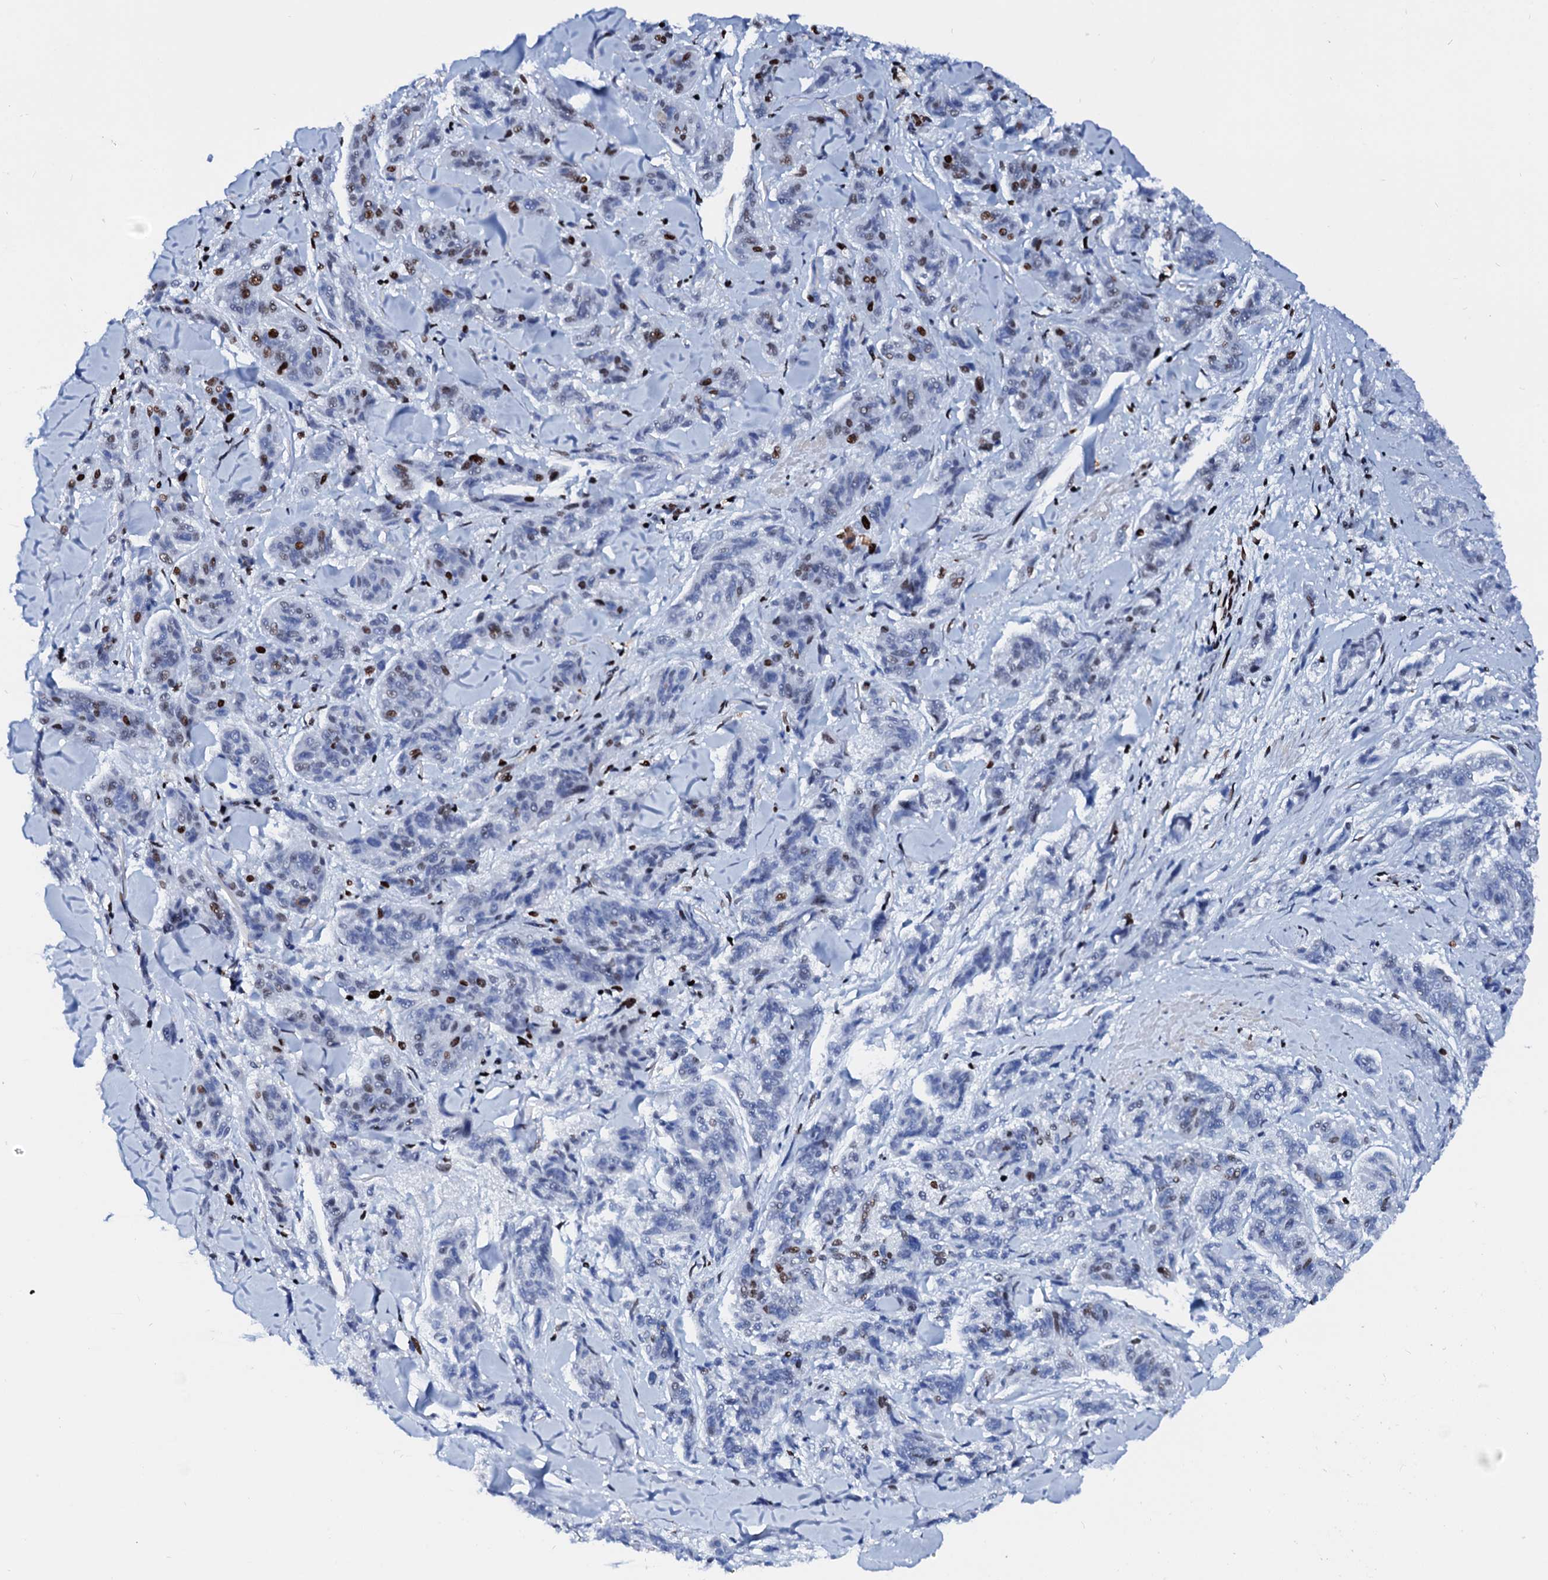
{"staining": {"intensity": "strong", "quantity": "25%-75%", "location": "nuclear"}, "tissue": "melanoma", "cell_type": "Tumor cells", "image_type": "cancer", "snomed": [{"axis": "morphology", "description": "Malignant melanoma, NOS"}, {"axis": "topography", "description": "Skin"}], "caption": "High-power microscopy captured an immunohistochemistry (IHC) micrograph of melanoma, revealing strong nuclear staining in approximately 25%-75% of tumor cells.", "gene": "RALY", "patient": {"sex": "male", "age": 53}}